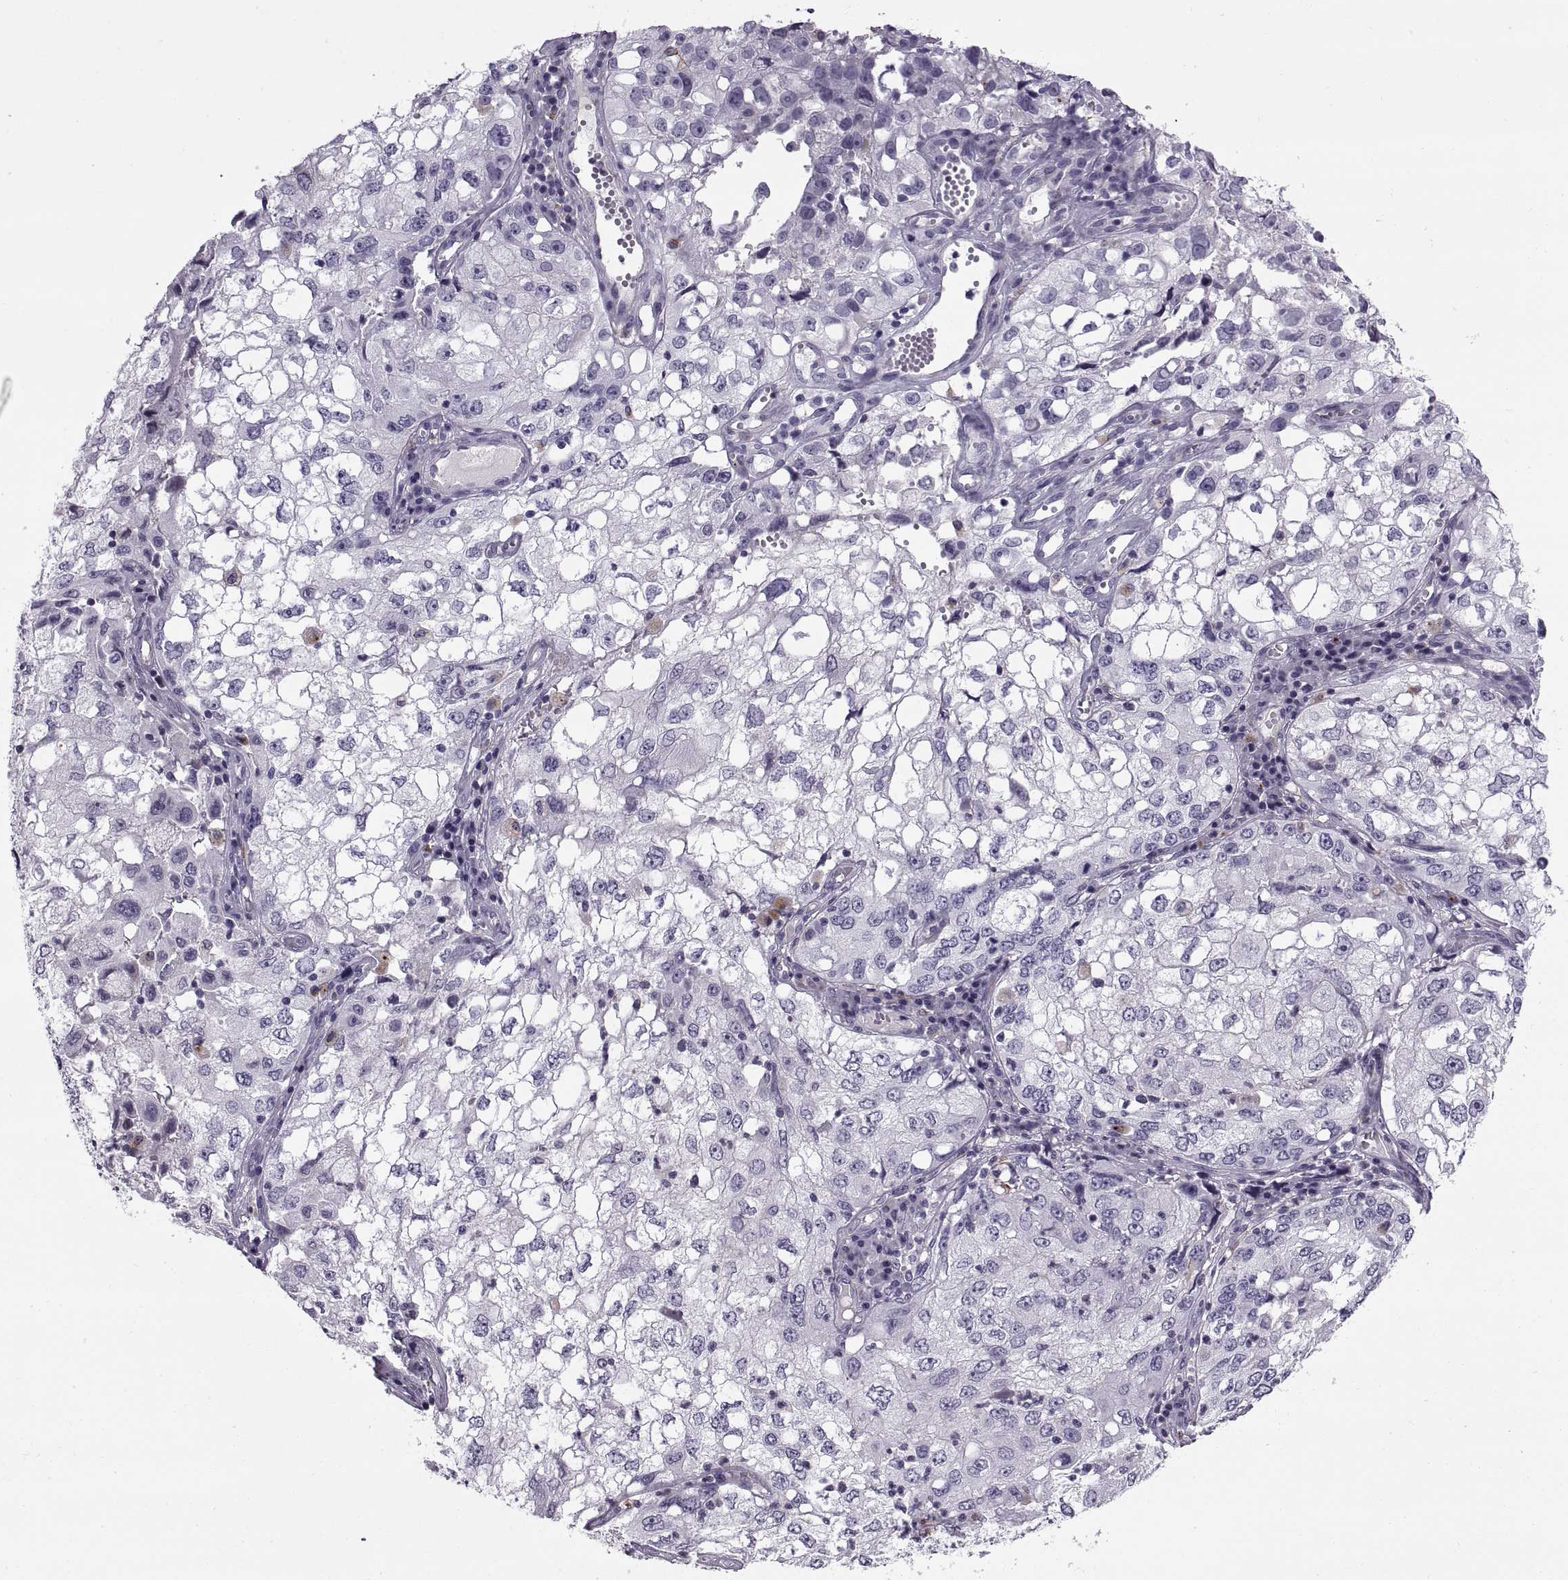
{"staining": {"intensity": "negative", "quantity": "none", "location": "none"}, "tissue": "cervical cancer", "cell_type": "Tumor cells", "image_type": "cancer", "snomed": [{"axis": "morphology", "description": "Squamous cell carcinoma, NOS"}, {"axis": "topography", "description": "Cervix"}], "caption": "An image of cervical cancer (squamous cell carcinoma) stained for a protein shows no brown staining in tumor cells.", "gene": "CALCR", "patient": {"sex": "female", "age": 36}}